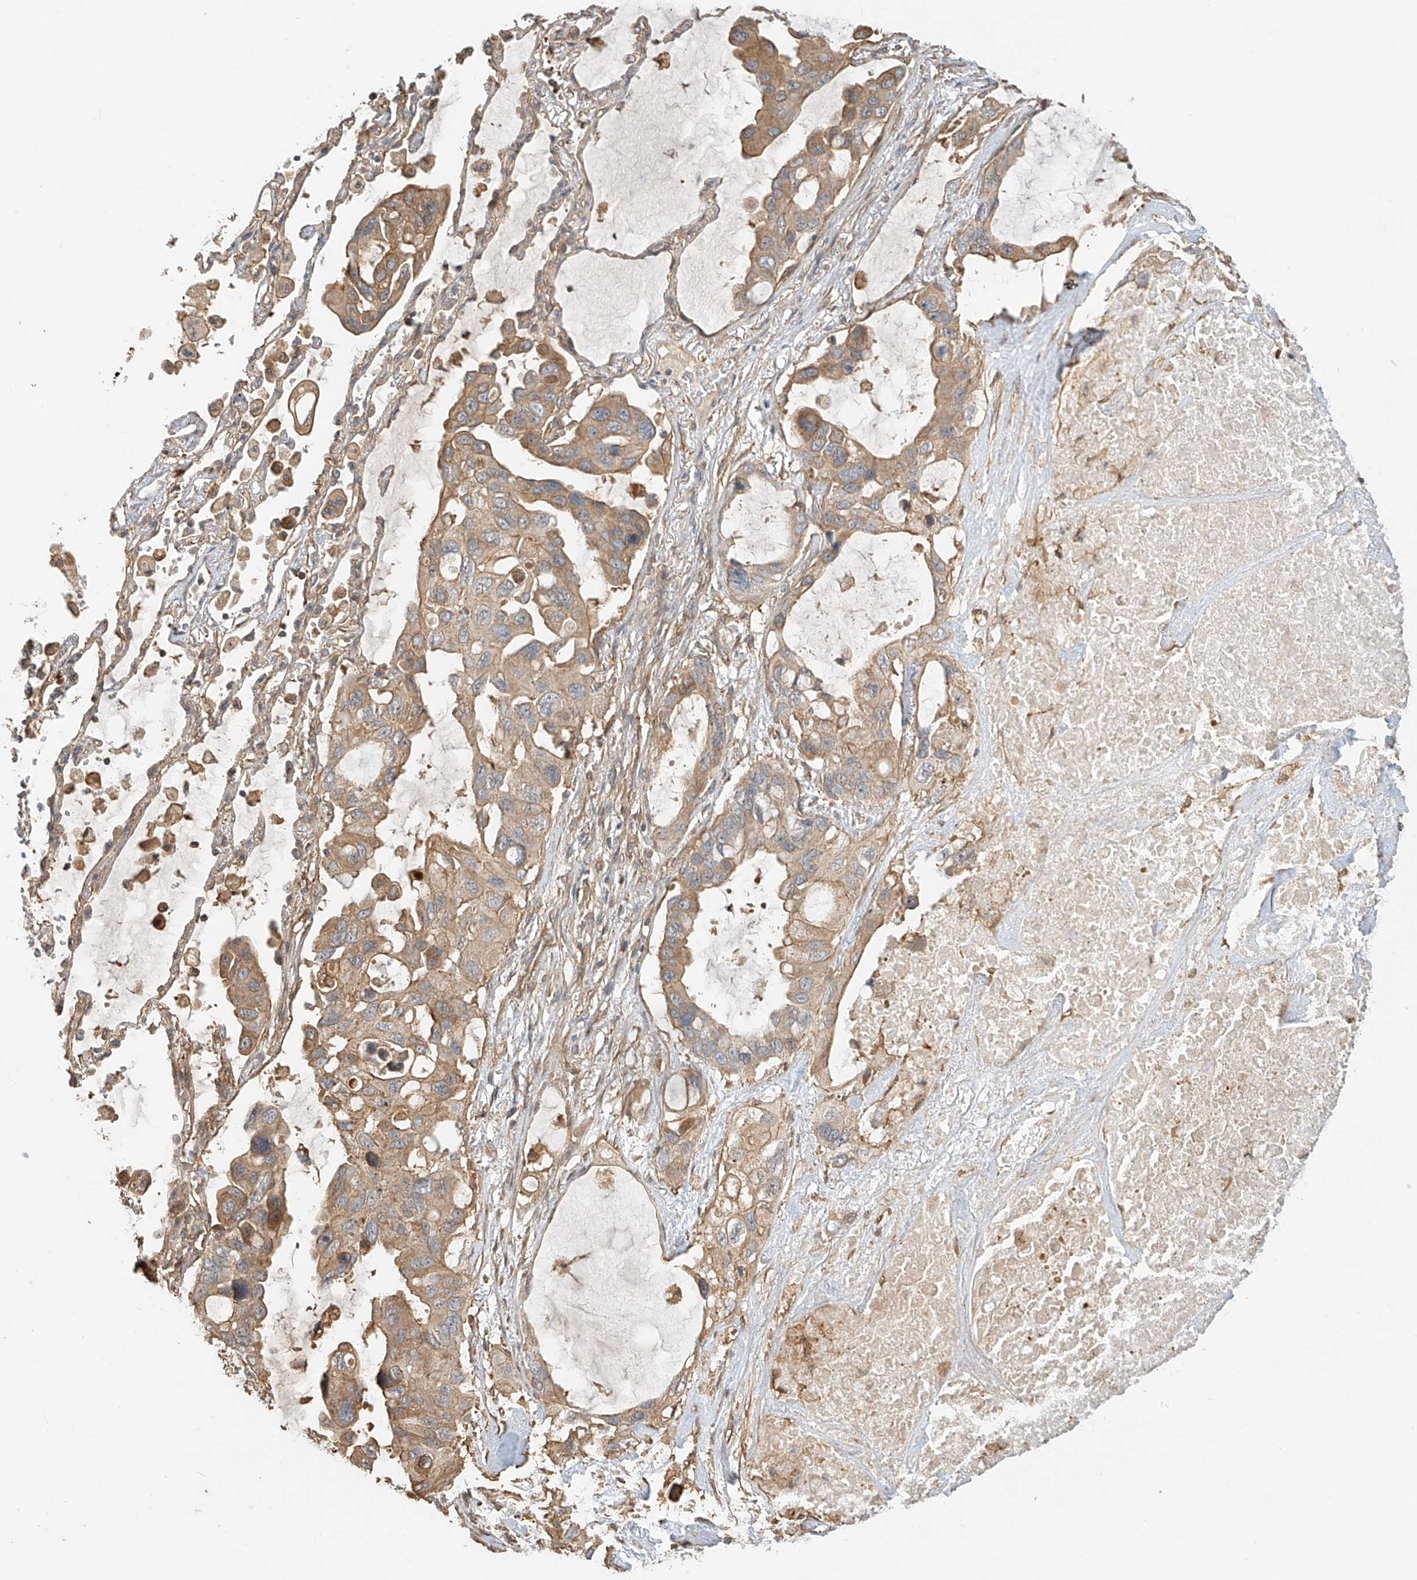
{"staining": {"intensity": "weak", "quantity": ">75%", "location": "cytoplasmic/membranous"}, "tissue": "lung cancer", "cell_type": "Tumor cells", "image_type": "cancer", "snomed": [{"axis": "morphology", "description": "Squamous cell carcinoma, NOS"}, {"axis": "topography", "description": "Lung"}], "caption": "Tumor cells display low levels of weak cytoplasmic/membranous positivity in approximately >75% of cells in lung cancer.", "gene": "CSMD3", "patient": {"sex": "female", "age": 73}}